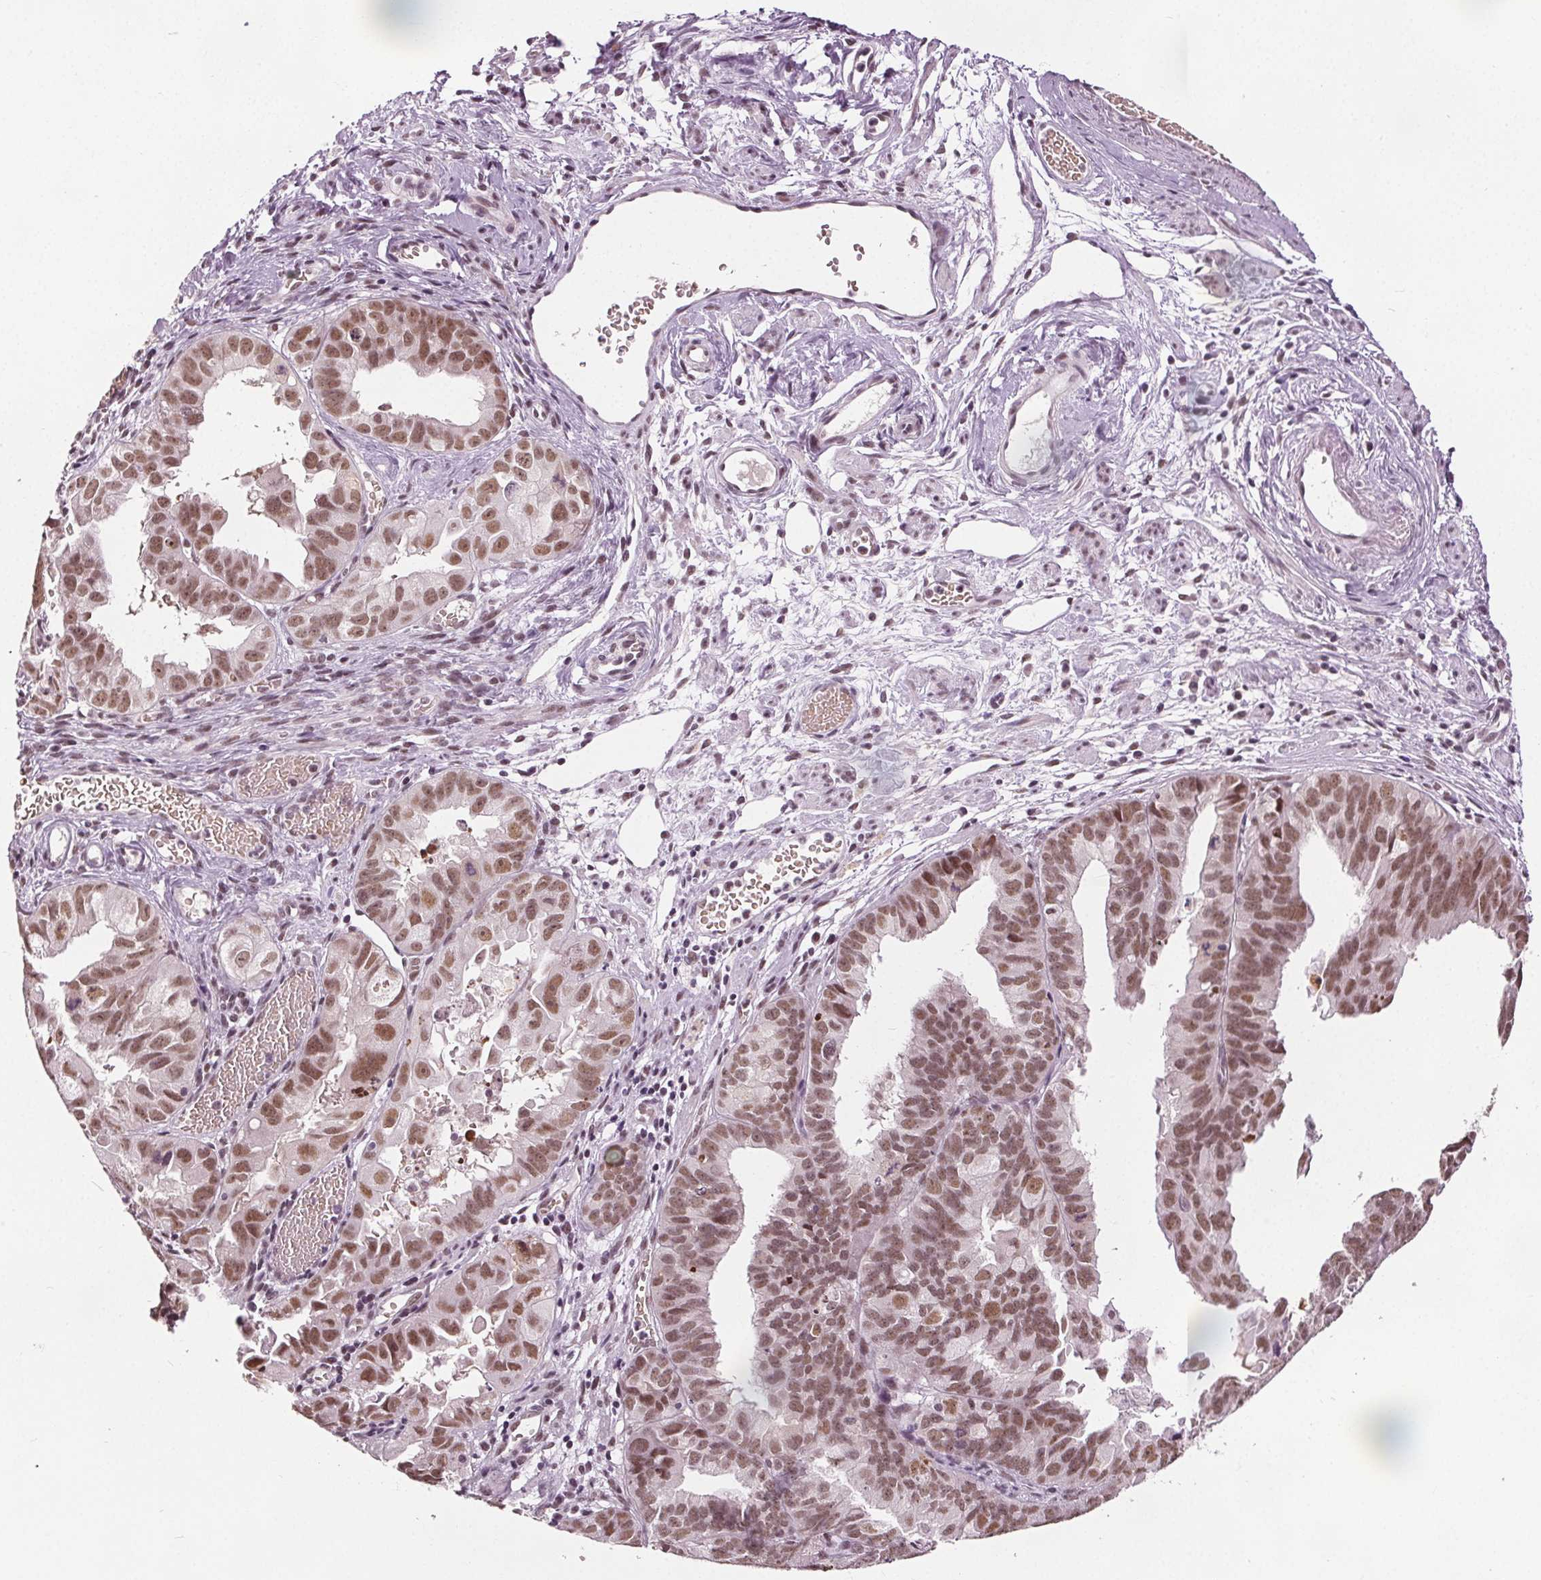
{"staining": {"intensity": "moderate", "quantity": ">75%", "location": "nuclear"}, "tissue": "ovarian cancer", "cell_type": "Tumor cells", "image_type": "cancer", "snomed": [{"axis": "morphology", "description": "Carcinoma, endometroid"}, {"axis": "topography", "description": "Ovary"}], "caption": "Protein staining shows moderate nuclear expression in approximately >75% of tumor cells in ovarian endometroid carcinoma.", "gene": "IWS1", "patient": {"sex": "female", "age": 85}}